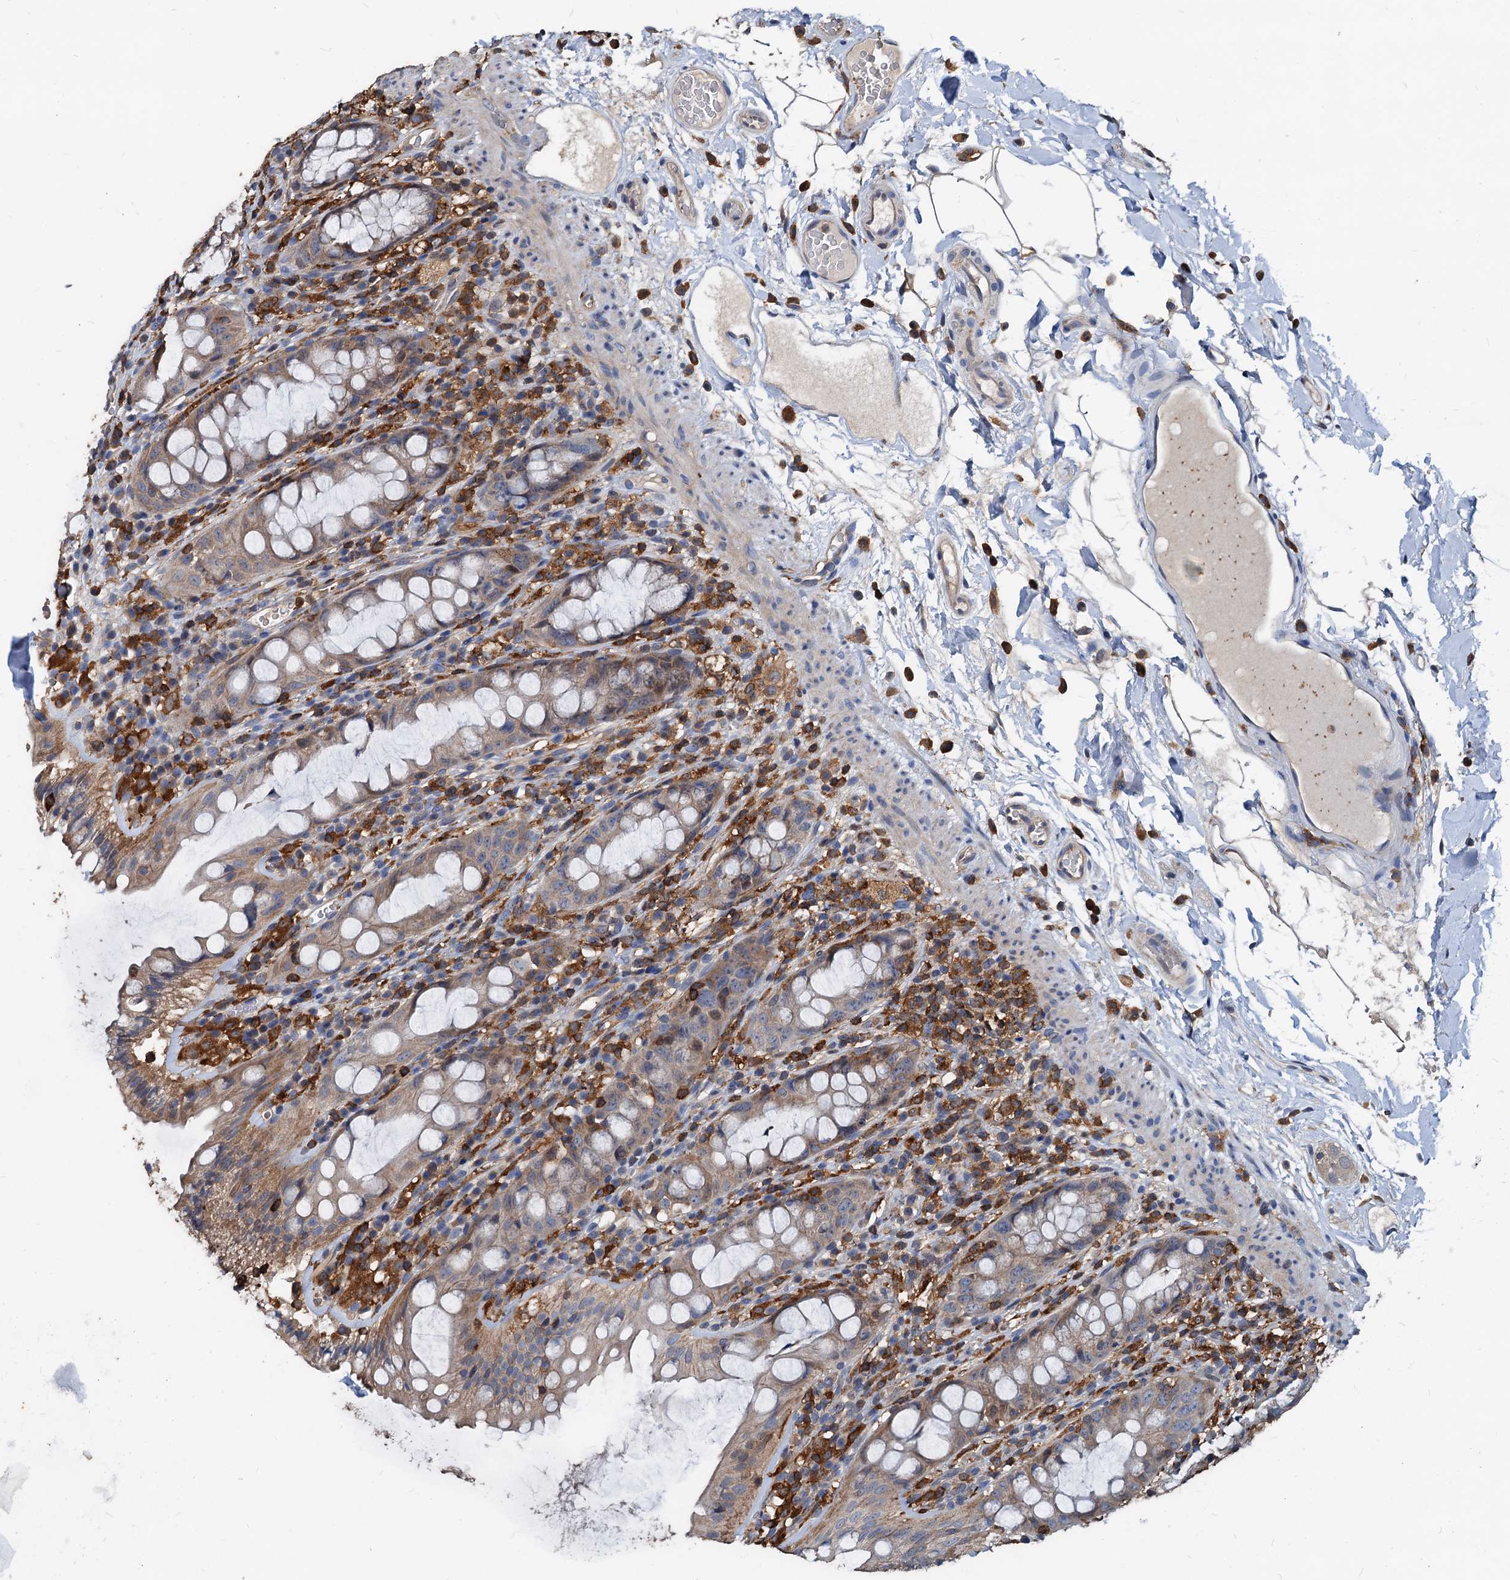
{"staining": {"intensity": "moderate", "quantity": ">75%", "location": "cytoplasmic/membranous"}, "tissue": "rectum", "cell_type": "Glandular cells", "image_type": "normal", "snomed": [{"axis": "morphology", "description": "Normal tissue, NOS"}, {"axis": "topography", "description": "Rectum"}], "caption": "Immunohistochemical staining of normal rectum demonstrates >75% levels of moderate cytoplasmic/membranous protein positivity in about >75% of glandular cells. (IHC, brightfield microscopy, high magnification).", "gene": "LCP2", "patient": {"sex": "female", "age": 57}}